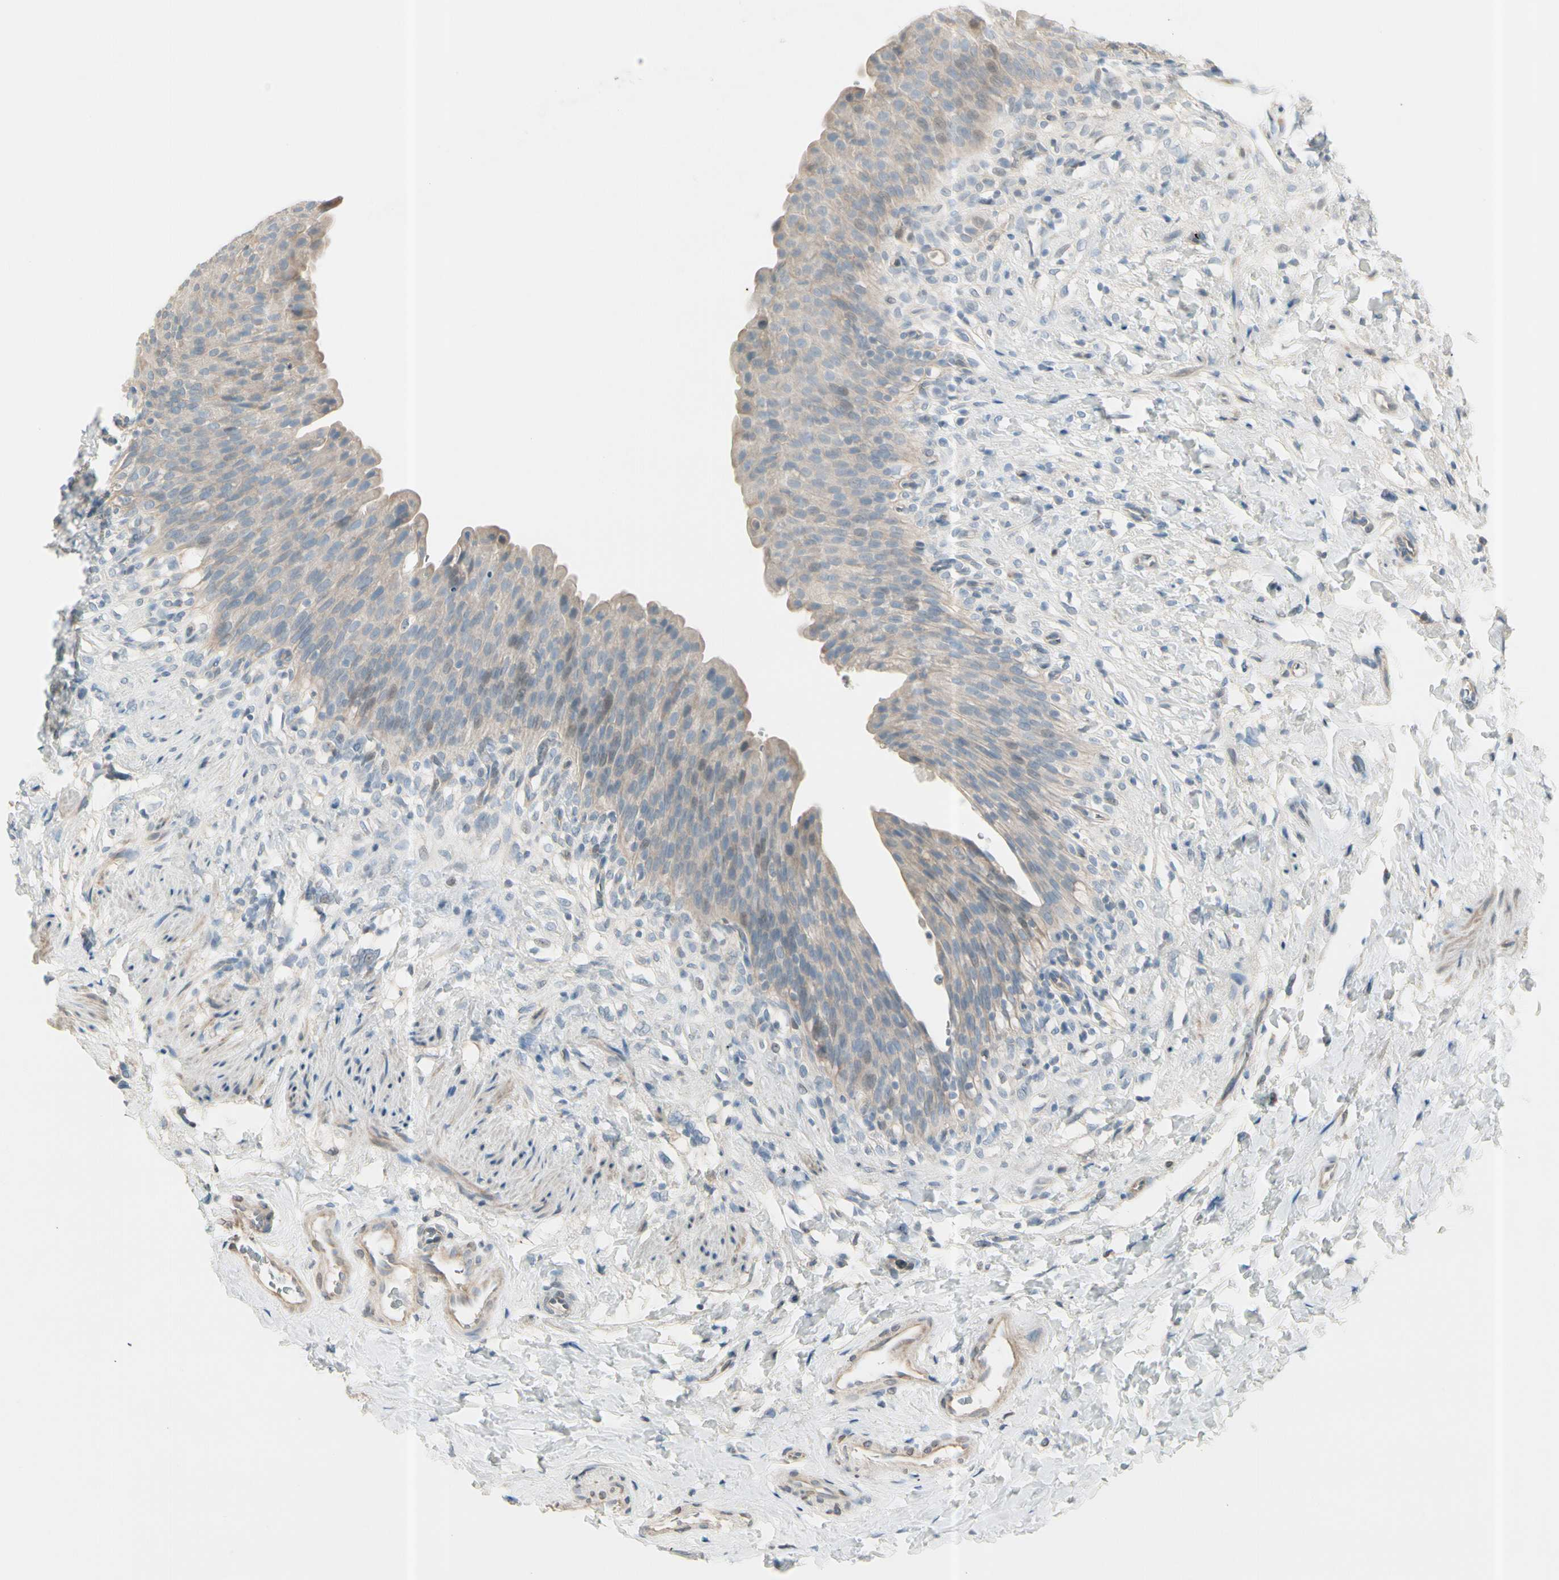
{"staining": {"intensity": "weak", "quantity": "25%-75%", "location": "cytoplasmic/membranous"}, "tissue": "urinary bladder", "cell_type": "Urothelial cells", "image_type": "normal", "snomed": [{"axis": "morphology", "description": "Normal tissue, NOS"}, {"axis": "topography", "description": "Urinary bladder"}], "caption": "Immunohistochemical staining of benign urinary bladder demonstrates low levels of weak cytoplasmic/membranous expression in approximately 25%-75% of urothelial cells. The protein of interest is stained brown, and the nuclei are stained in blue (DAB (3,3'-diaminobenzidine) IHC with brightfield microscopy, high magnification).", "gene": "CYP2E1", "patient": {"sex": "female", "age": 79}}